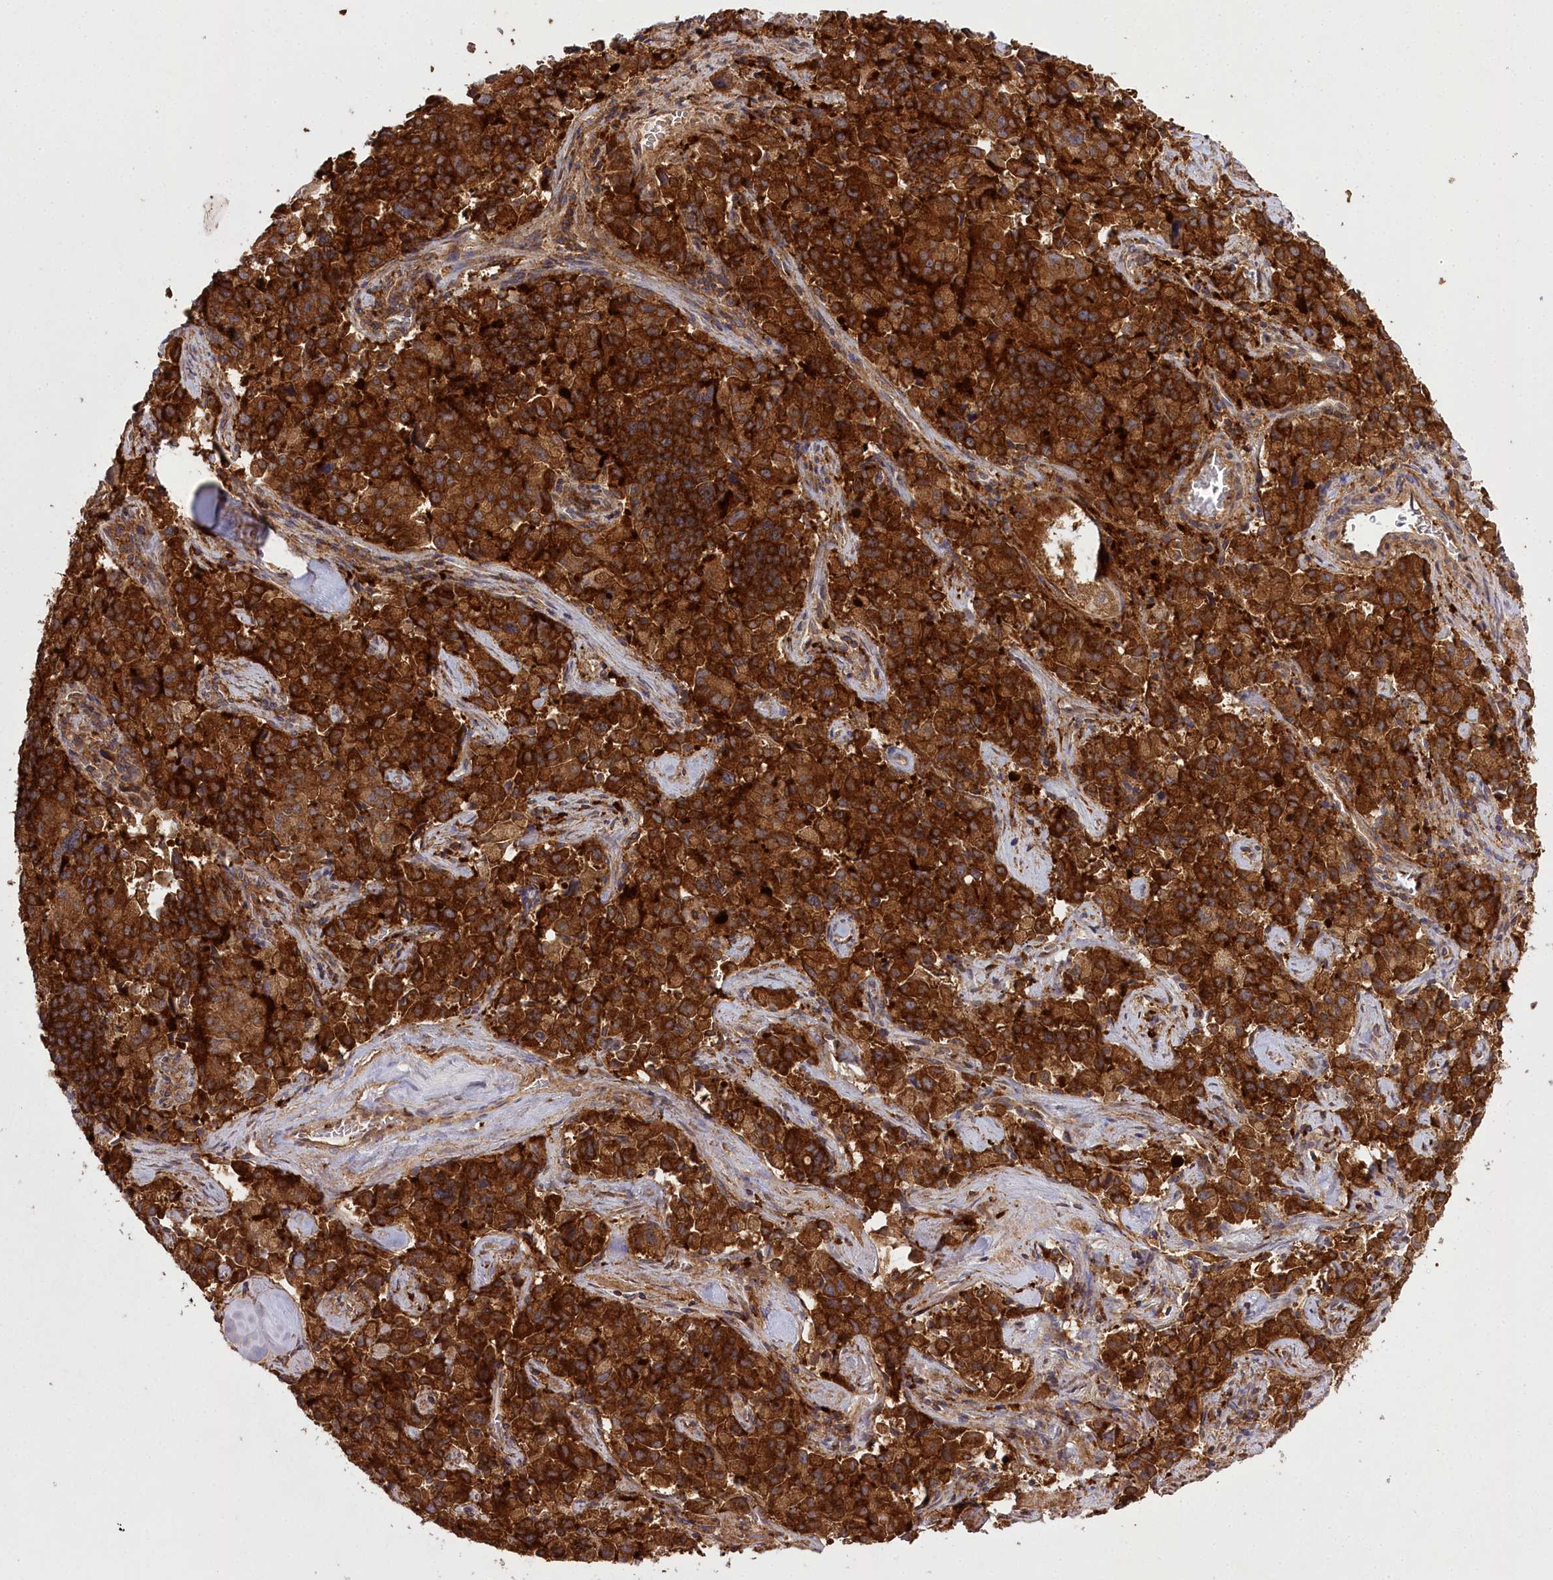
{"staining": {"intensity": "strong", "quantity": ">75%", "location": "cytoplasmic/membranous"}, "tissue": "pancreatic cancer", "cell_type": "Tumor cells", "image_type": "cancer", "snomed": [{"axis": "morphology", "description": "Adenocarcinoma, NOS"}, {"axis": "topography", "description": "Pancreas"}], "caption": "A histopathology image showing strong cytoplasmic/membranous staining in approximately >75% of tumor cells in pancreatic cancer, as visualized by brown immunohistochemical staining.", "gene": "CCDC91", "patient": {"sex": "male", "age": 65}}